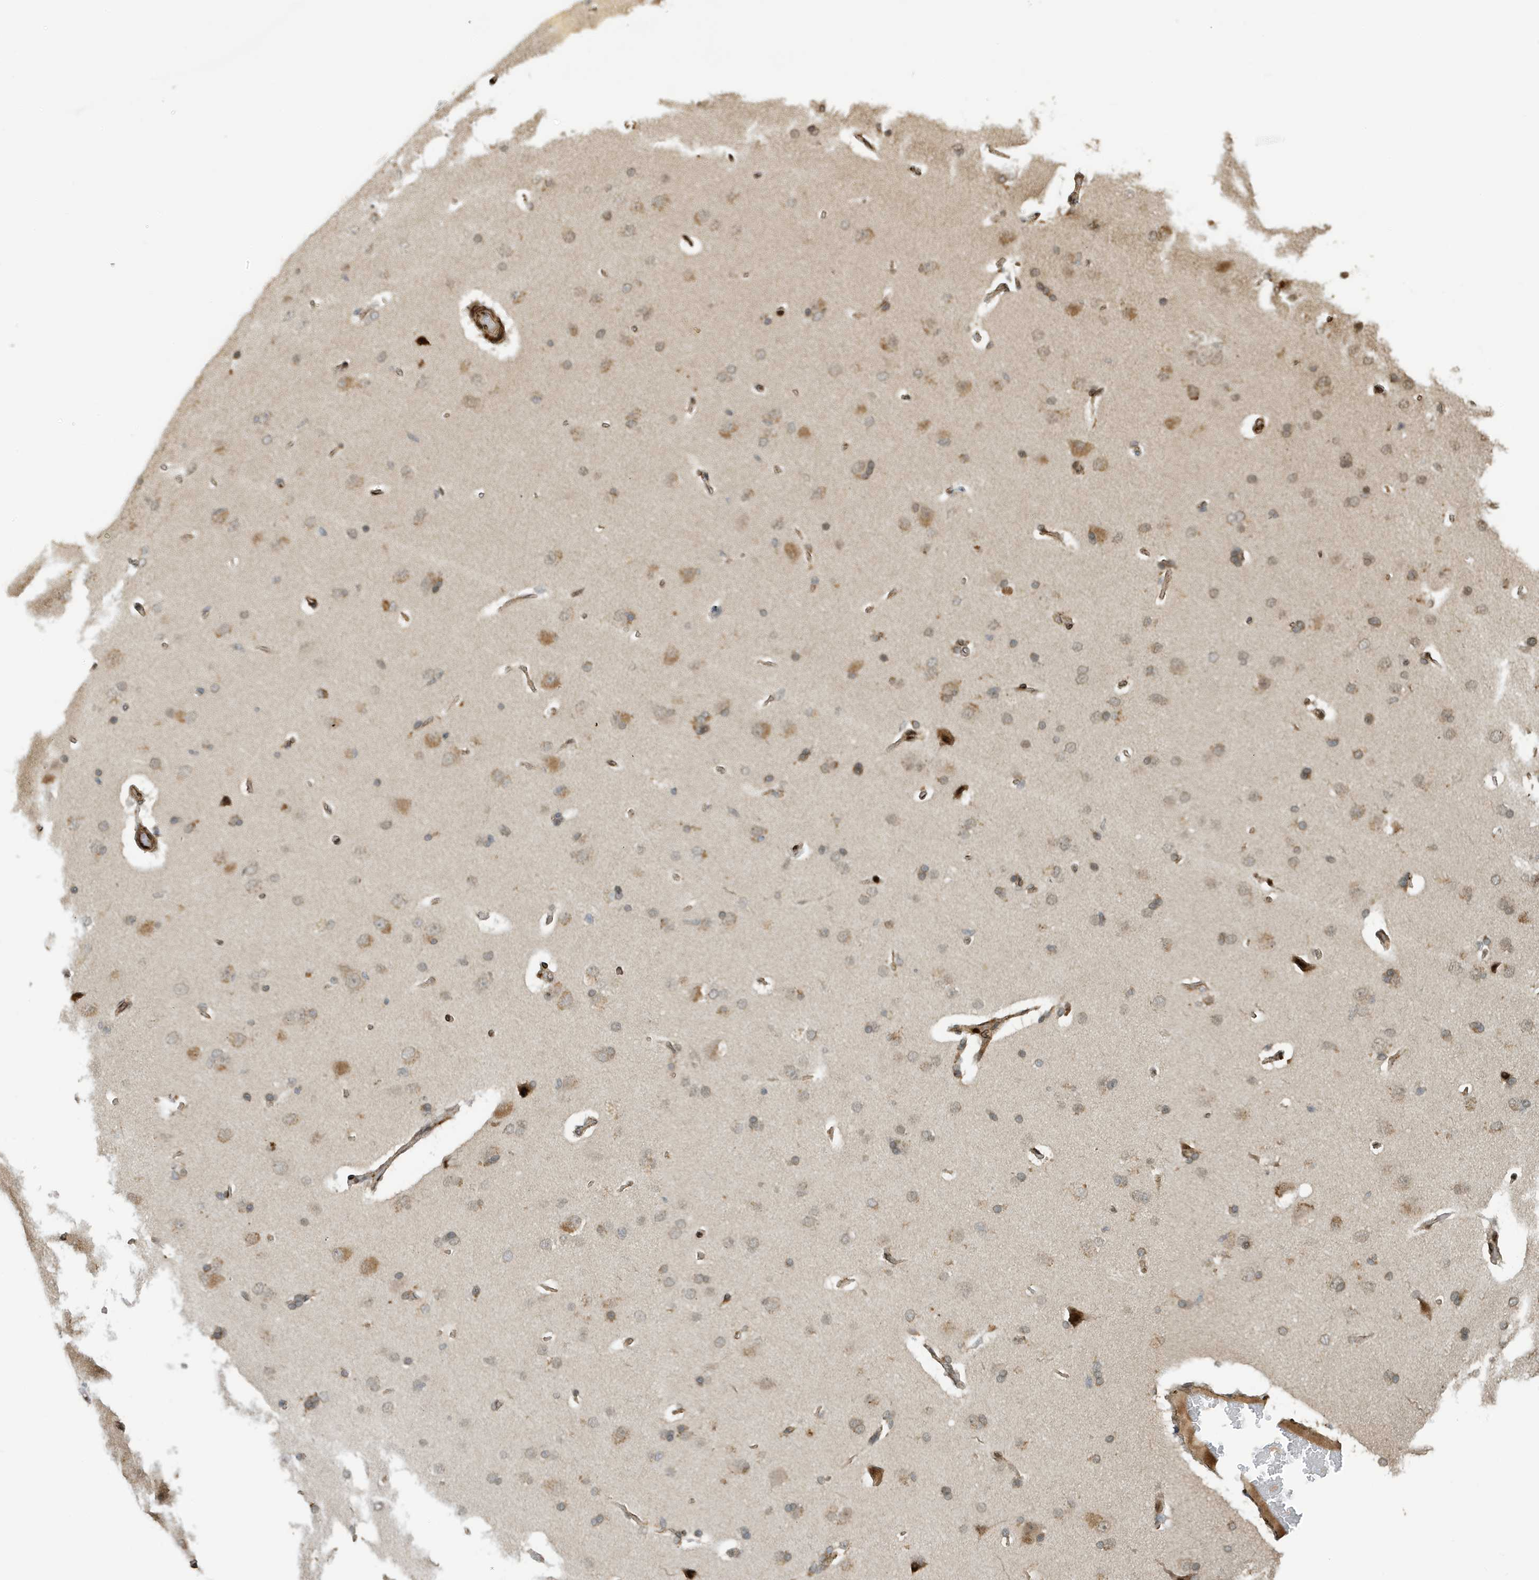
{"staining": {"intensity": "moderate", "quantity": "25%-75%", "location": "cytoplasmic/membranous,nuclear"}, "tissue": "cerebral cortex", "cell_type": "Endothelial cells", "image_type": "normal", "snomed": [{"axis": "morphology", "description": "Normal tissue, NOS"}, {"axis": "topography", "description": "Cerebral cortex"}], "caption": "DAB (3,3'-diaminobenzidine) immunohistochemical staining of unremarkable human cerebral cortex reveals moderate cytoplasmic/membranous,nuclear protein positivity in approximately 25%-75% of endothelial cells.", "gene": "DUSP18", "patient": {"sex": "male", "age": 62}}